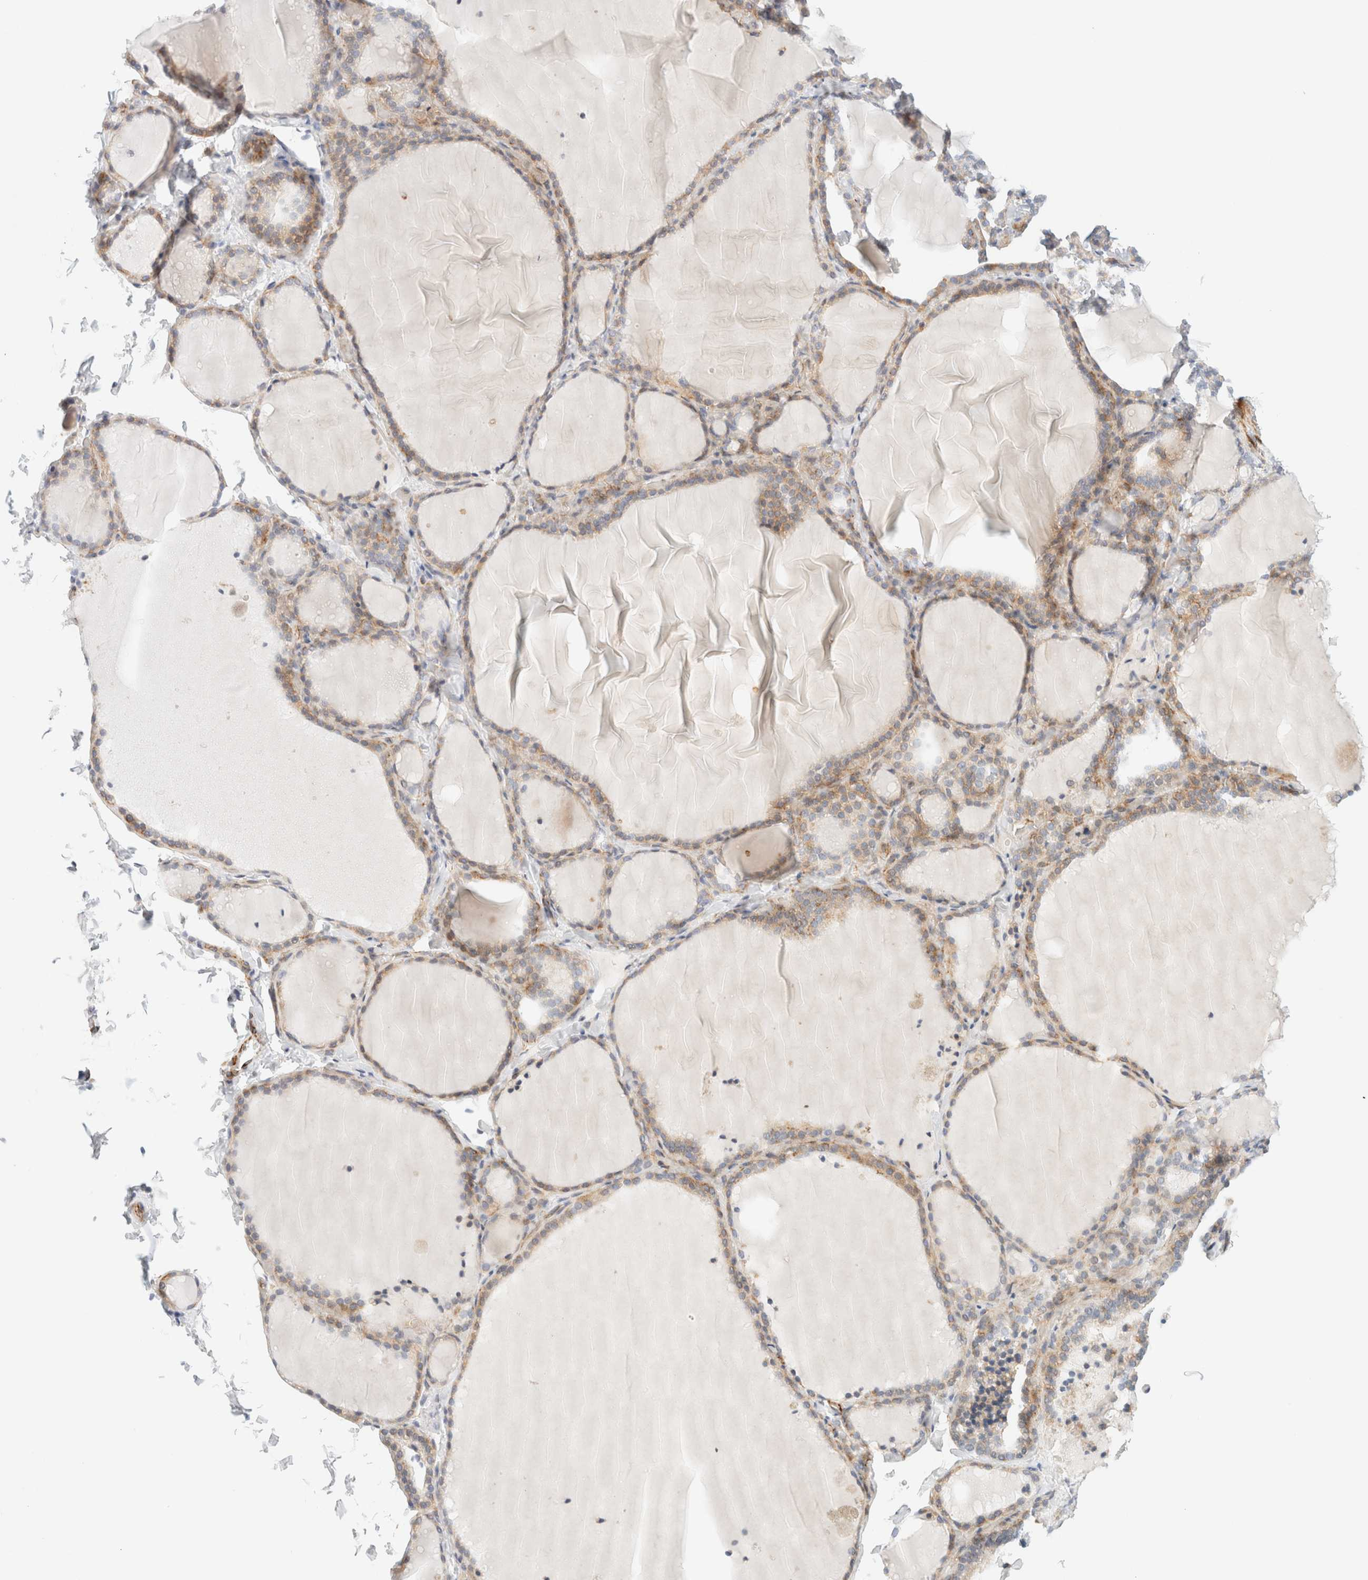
{"staining": {"intensity": "weak", "quantity": "25%-75%", "location": "cytoplasmic/membranous"}, "tissue": "thyroid gland", "cell_type": "Glandular cells", "image_type": "normal", "snomed": [{"axis": "morphology", "description": "Normal tissue, NOS"}, {"axis": "topography", "description": "Thyroid gland"}], "caption": "The immunohistochemical stain labels weak cytoplasmic/membranous expression in glandular cells of benign thyroid gland.", "gene": "SLC25A48", "patient": {"sex": "female", "age": 22}}